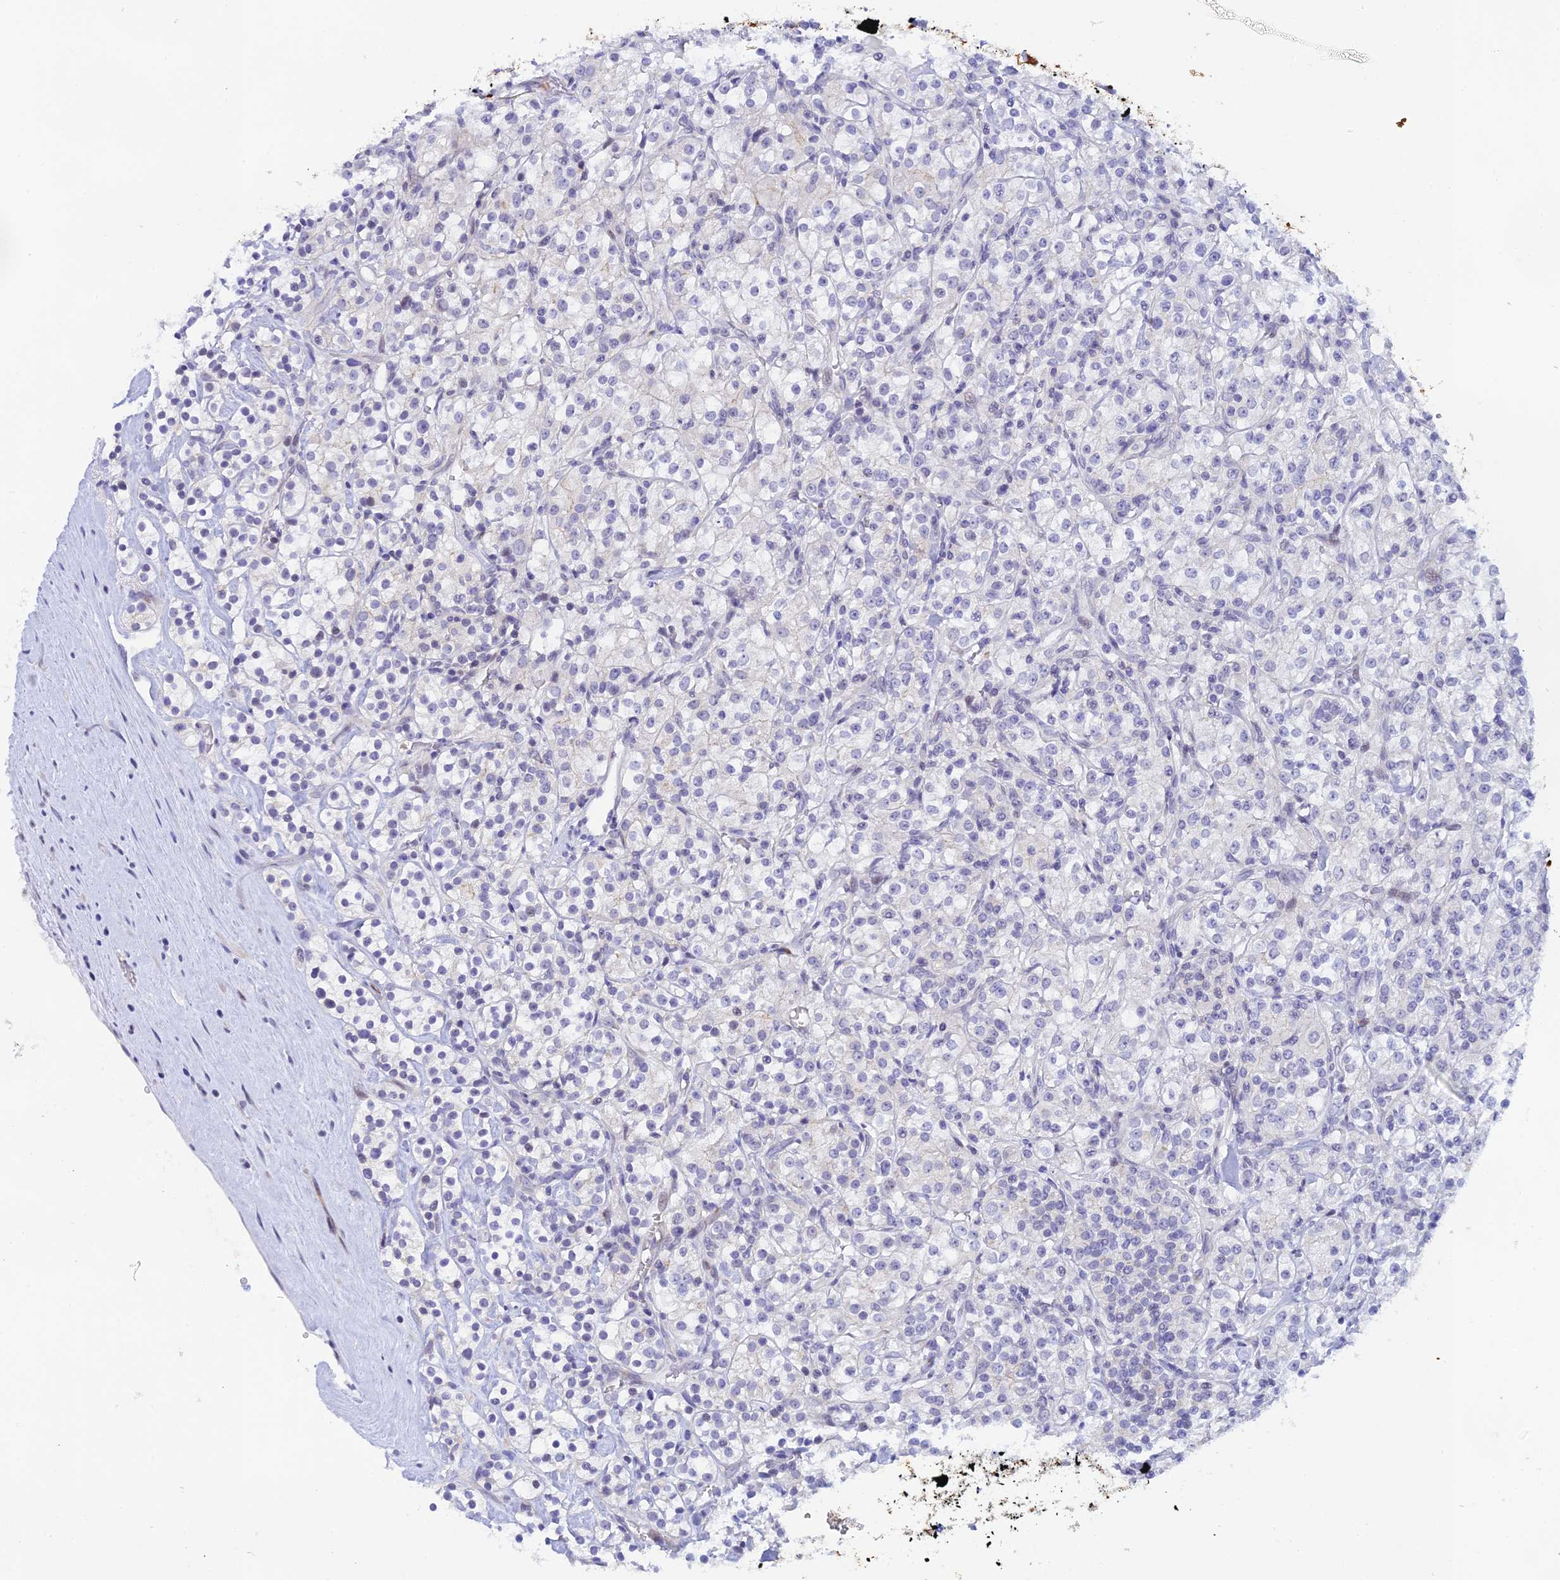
{"staining": {"intensity": "negative", "quantity": "none", "location": "none"}, "tissue": "renal cancer", "cell_type": "Tumor cells", "image_type": "cancer", "snomed": [{"axis": "morphology", "description": "Adenocarcinoma, NOS"}, {"axis": "topography", "description": "Kidney"}], "caption": "This is an immunohistochemistry image of adenocarcinoma (renal). There is no staining in tumor cells.", "gene": "RASGEF1B", "patient": {"sex": "male", "age": 77}}